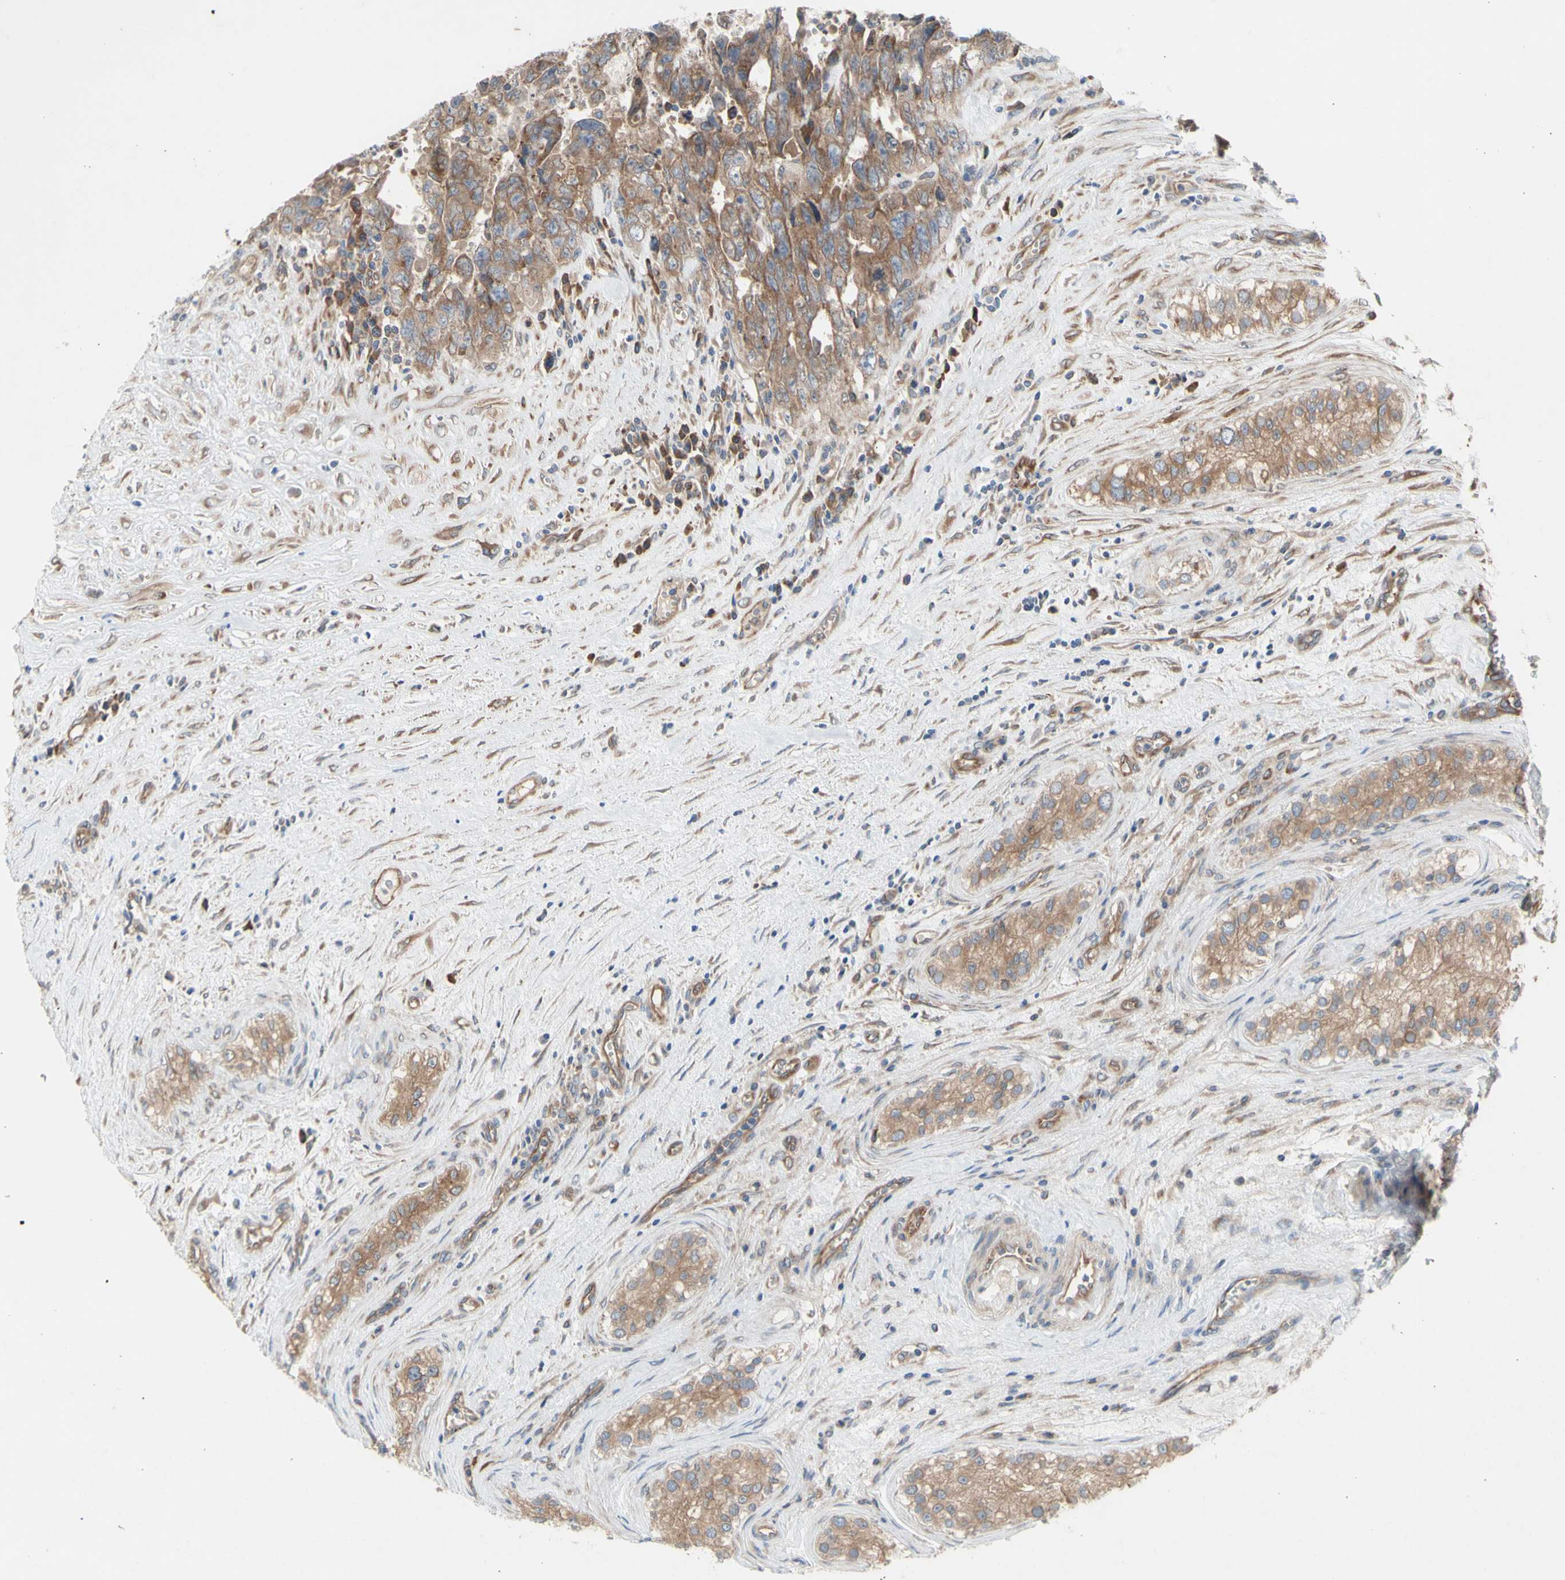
{"staining": {"intensity": "moderate", "quantity": "25%-75%", "location": "cytoplasmic/membranous"}, "tissue": "testis cancer", "cell_type": "Tumor cells", "image_type": "cancer", "snomed": [{"axis": "morphology", "description": "Carcinoma, Embryonal, NOS"}, {"axis": "topography", "description": "Testis"}], "caption": "A brown stain labels moderate cytoplasmic/membranous staining of a protein in human embryonal carcinoma (testis) tumor cells.", "gene": "KLC1", "patient": {"sex": "male", "age": 28}}